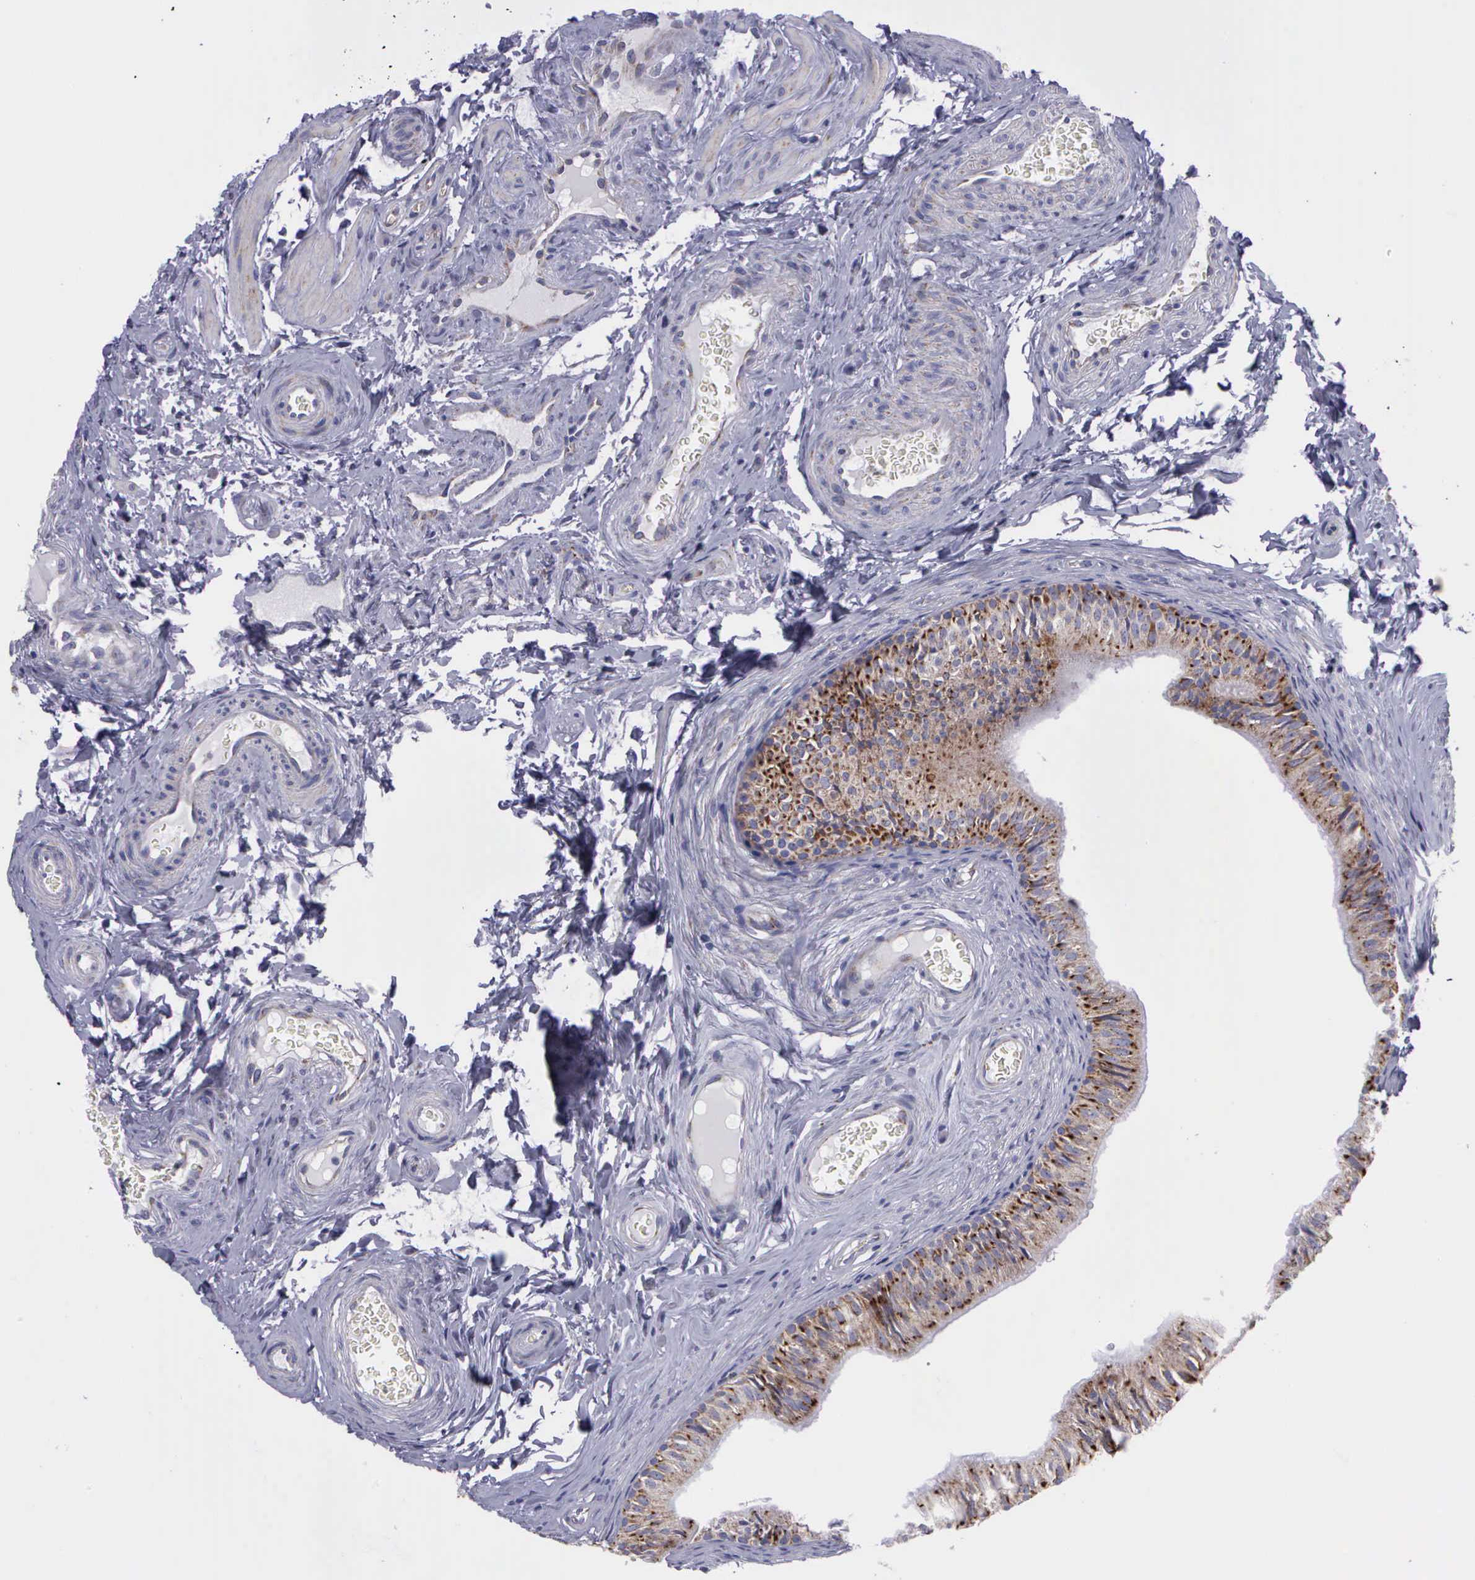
{"staining": {"intensity": "moderate", "quantity": ">75%", "location": "cytoplasmic/membranous"}, "tissue": "epididymis", "cell_type": "Glandular cells", "image_type": "normal", "snomed": [{"axis": "morphology", "description": "Normal tissue, NOS"}, {"axis": "topography", "description": "Epididymis"}], "caption": "Epididymis stained with a brown dye reveals moderate cytoplasmic/membranous positive positivity in approximately >75% of glandular cells.", "gene": "SYNJ2BP", "patient": {"sex": "male", "age": 23}}